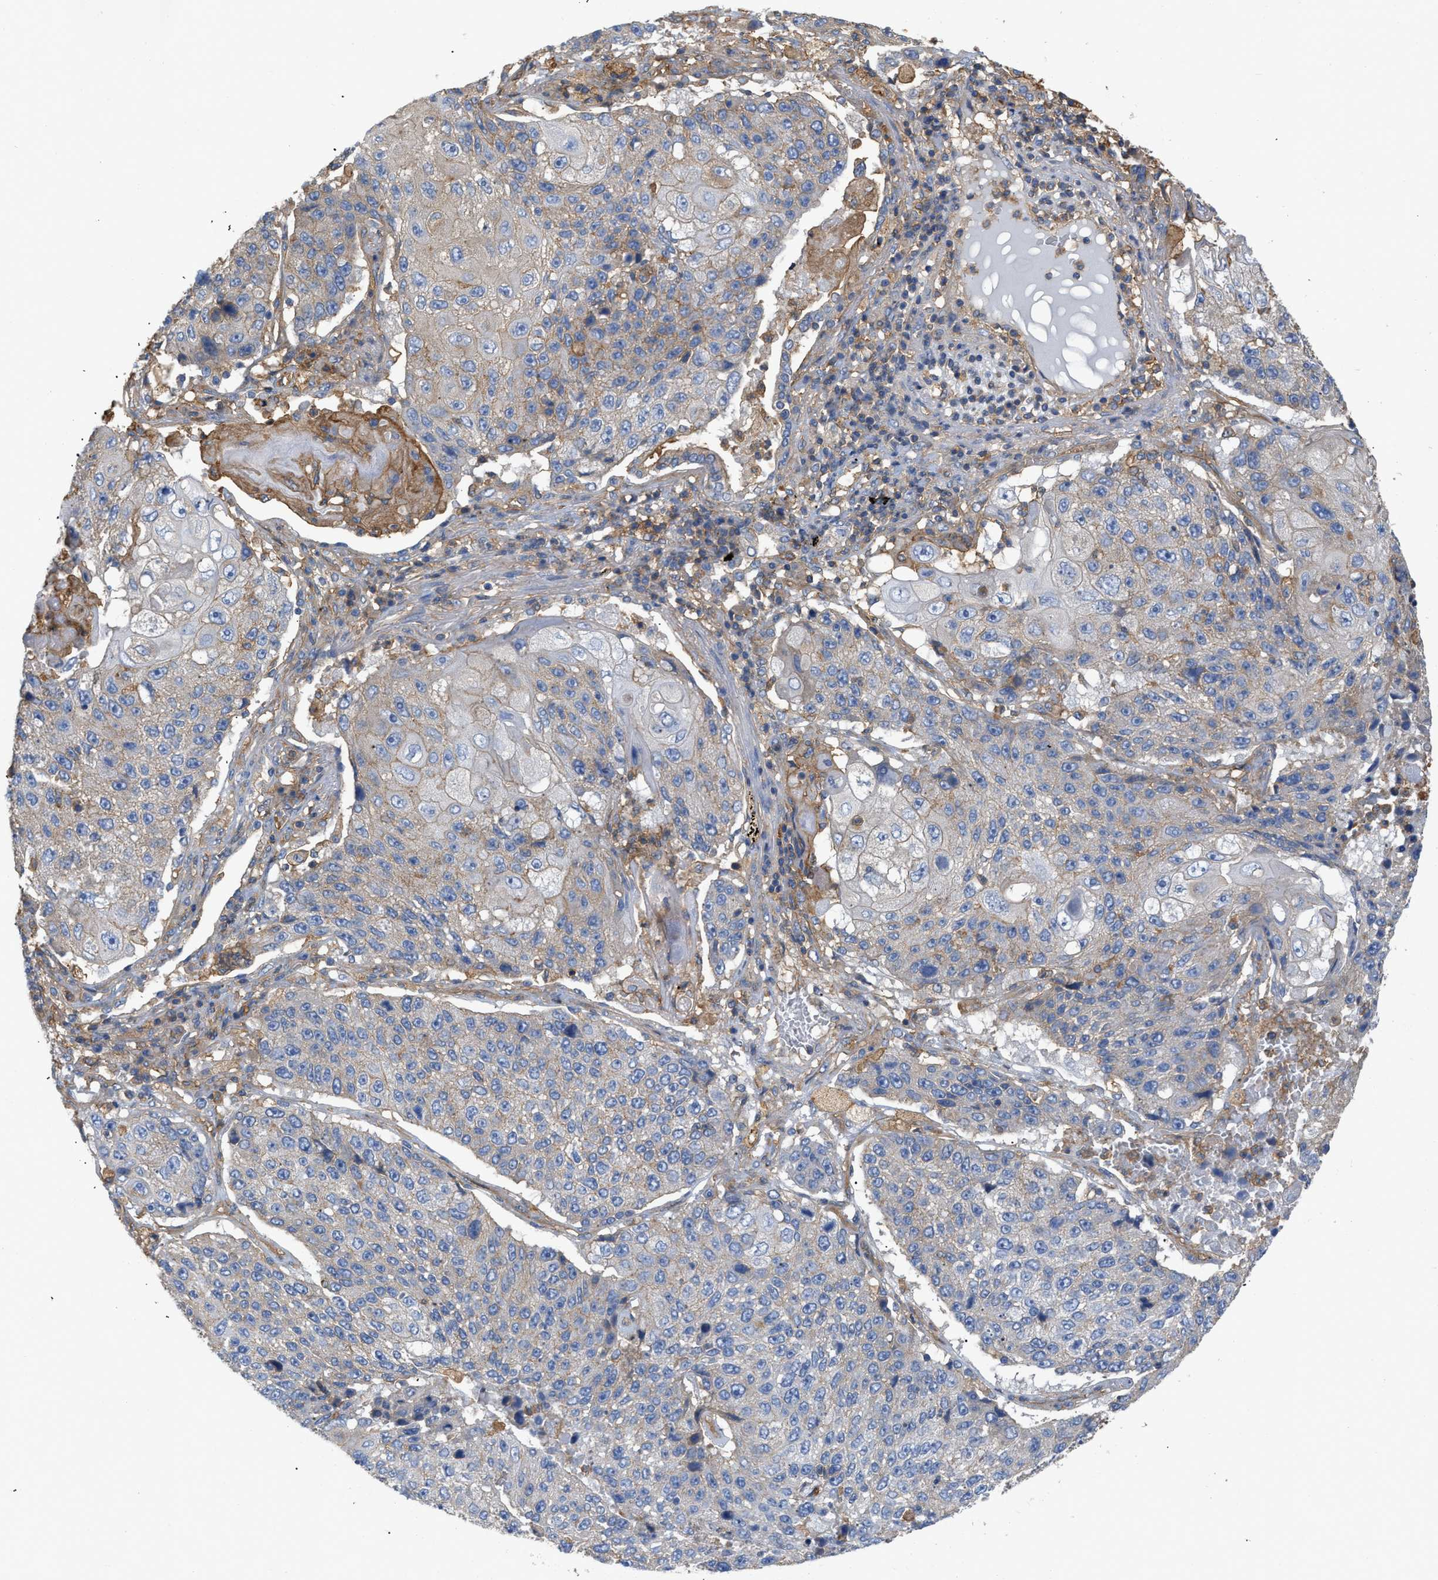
{"staining": {"intensity": "weak", "quantity": "<25%", "location": "cytoplasmic/membranous"}, "tissue": "lung cancer", "cell_type": "Tumor cells", "image_type": "cancer", "snomed": [{"axis": "morphology", "description": "Squamous cell carcinoma, NOS"}, {"axis": "topography", "description": "Lung"}], "caption": "Immunohistochemistry of squamous cell carcinoma (lung) demonstrates no staining in tumor cells. (DAB (3,3'-diaminobenzidine) IHC, high magnification).", "gene": "GNB4", "patient": {"sex": "male", "age": 61}}